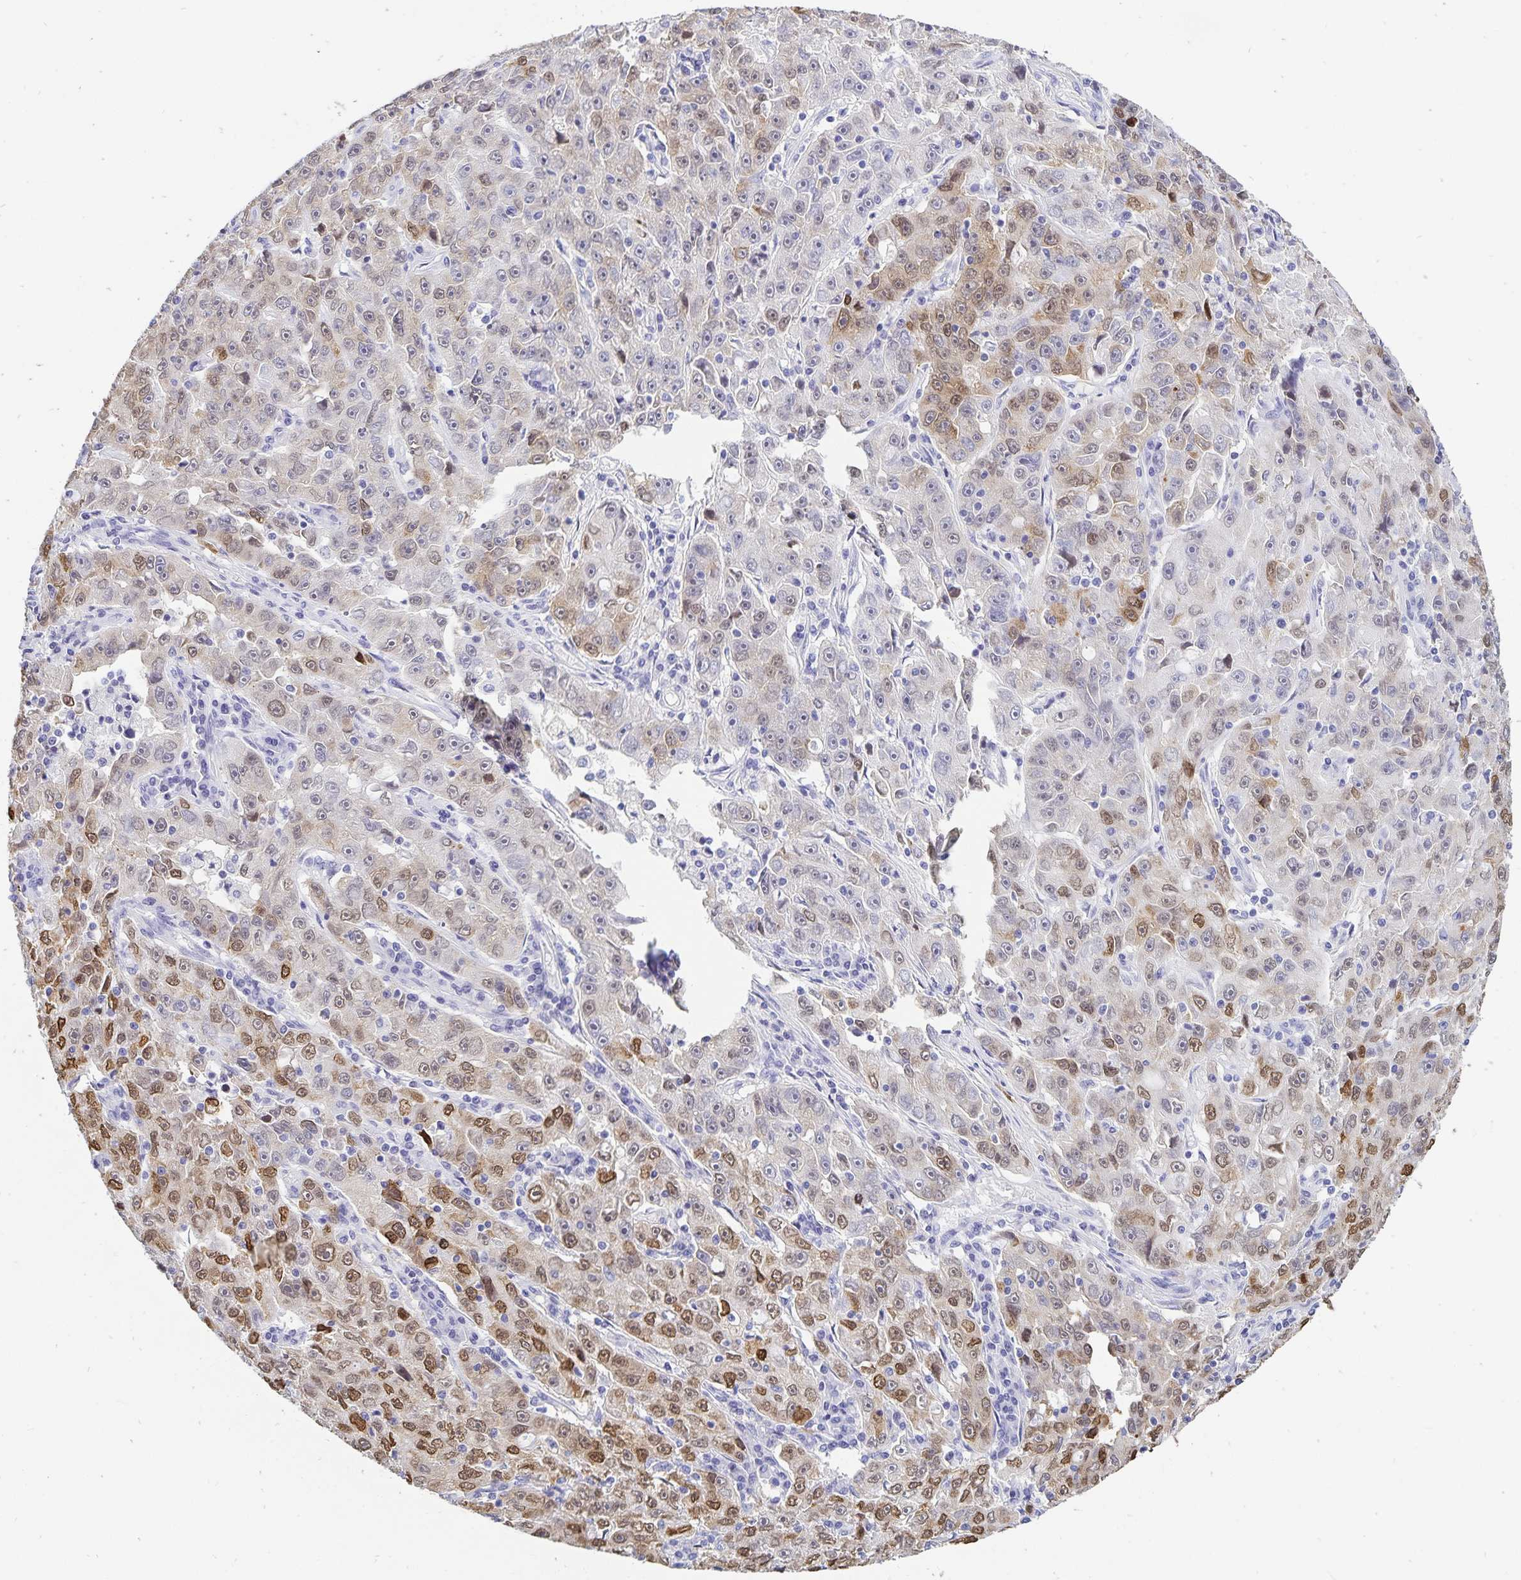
{"staining": {"intensity": "moderate", "quantity": "25%-75%", "location": "cytoplasmic/membranous,nuclear"}, "tissue": "lung cancer", "cell_type": "Tumor cells", "image_type": "cancer", "snomed": [{"axis": "morphology", "description": "Normal morphology"}, {"axis": "morphology", "description": "Adenocarcinoma, NOS"}, {"axis": "topography", "description": "Lymph node"}, {"axis": "topography", "description": "Lung"}], "caption": "IHC (DAB (3,3'-diaminobenzidine)) staining of lung cancer displays moderate cytoplasmic/membranous and nuclear protein expression in about 25%-75% of tumor cells.", "gene": "HMGB3", "patient": {"sex": "female", "age": 57}}